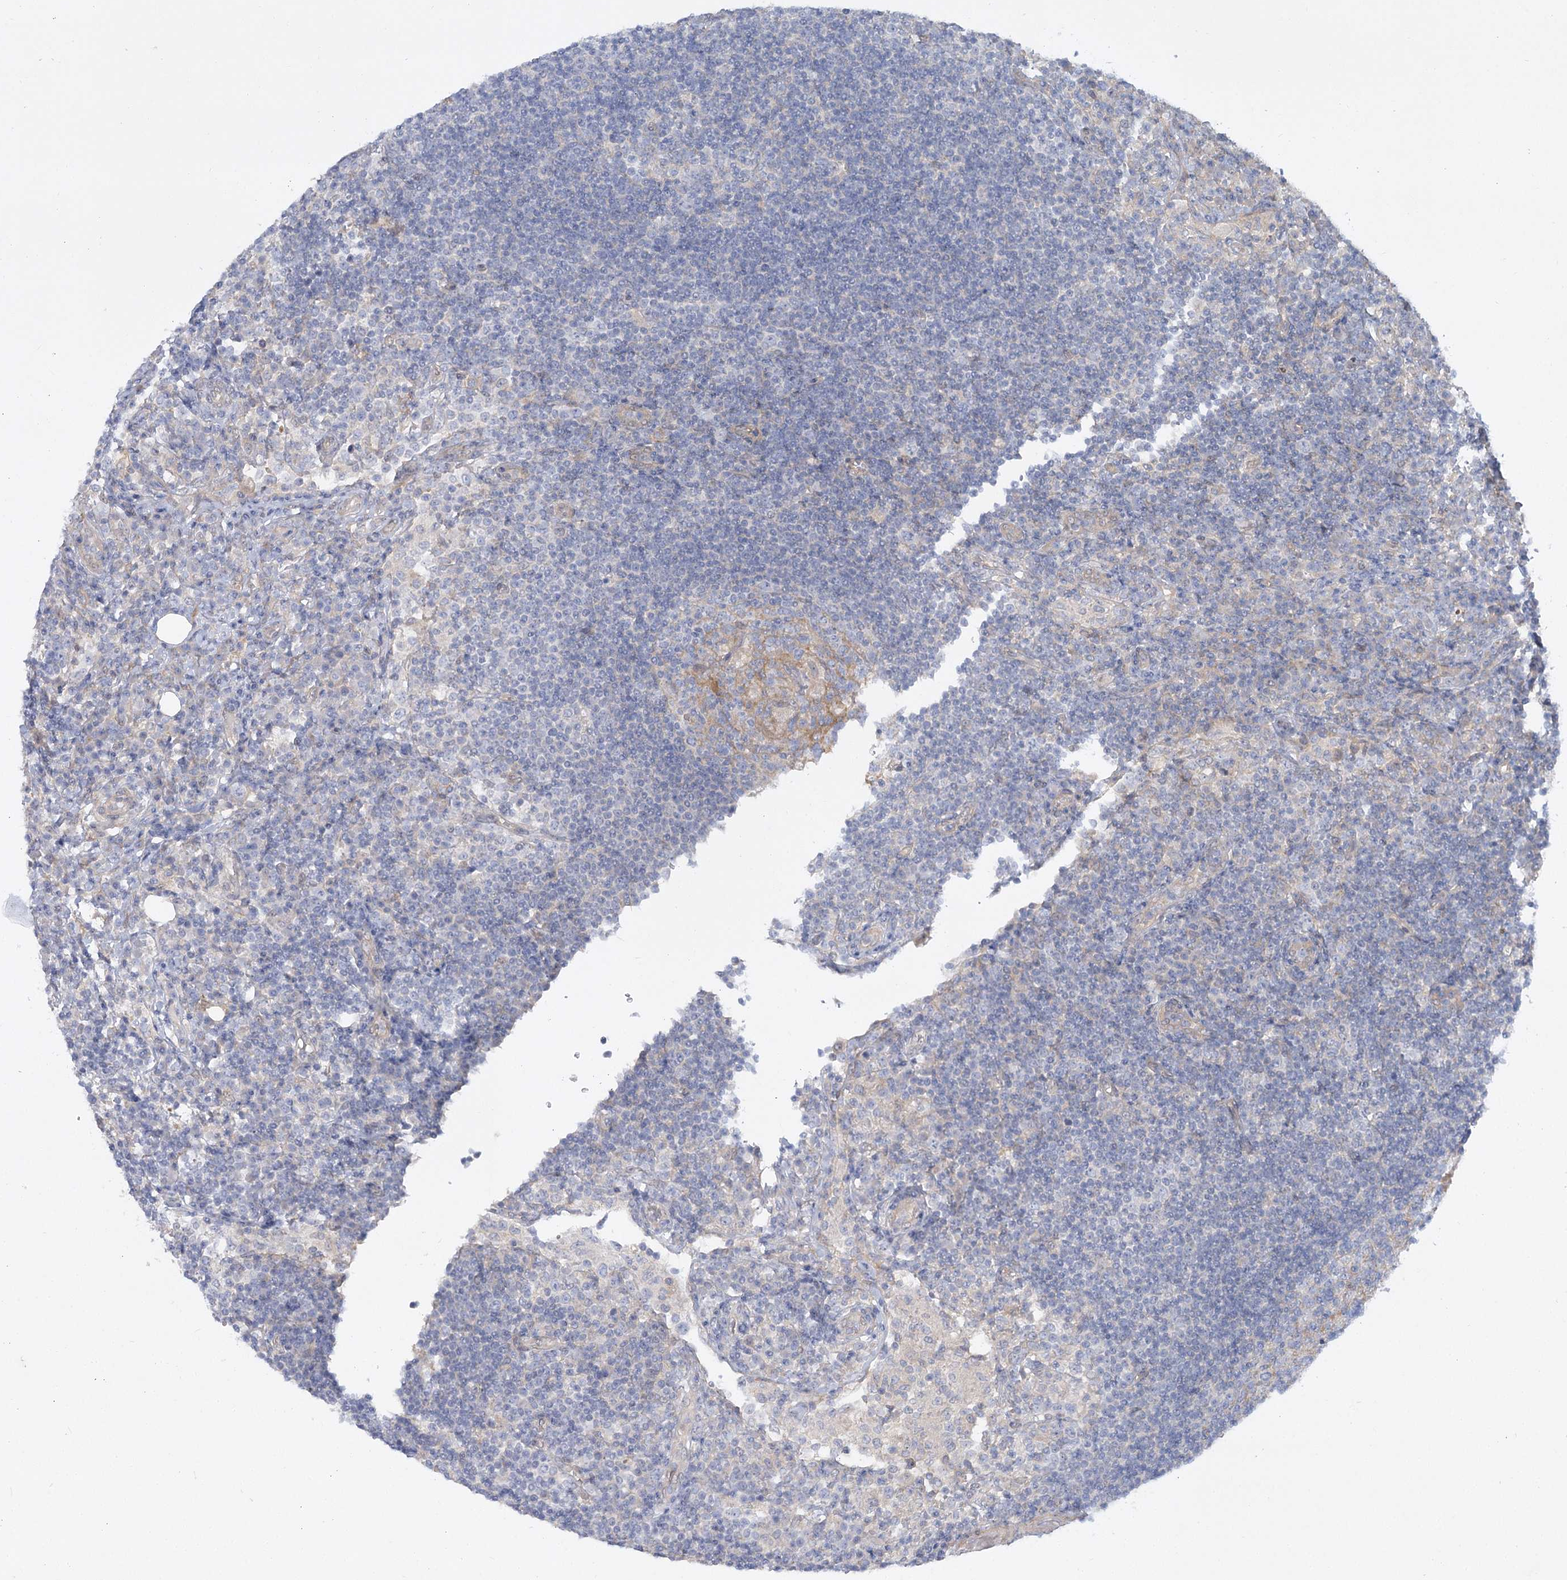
{"staining": {"intensity": "negative", "quantity": "none", "location": "none"}, "tissue": "lymph node", "cell_type": "Germinal center cells", "image_type": "normal", "snomed": [{"axis": "morphology", "description": "Normal tissue, NOS"}, {"axis": "topography", "description": "Lymph node"}], "caption": "IHC of unremarkable human lymph node exhibits no expression in germinal center cells.", "gene": "AAMDC", "patient": {"sex": "female", "age": 53}}